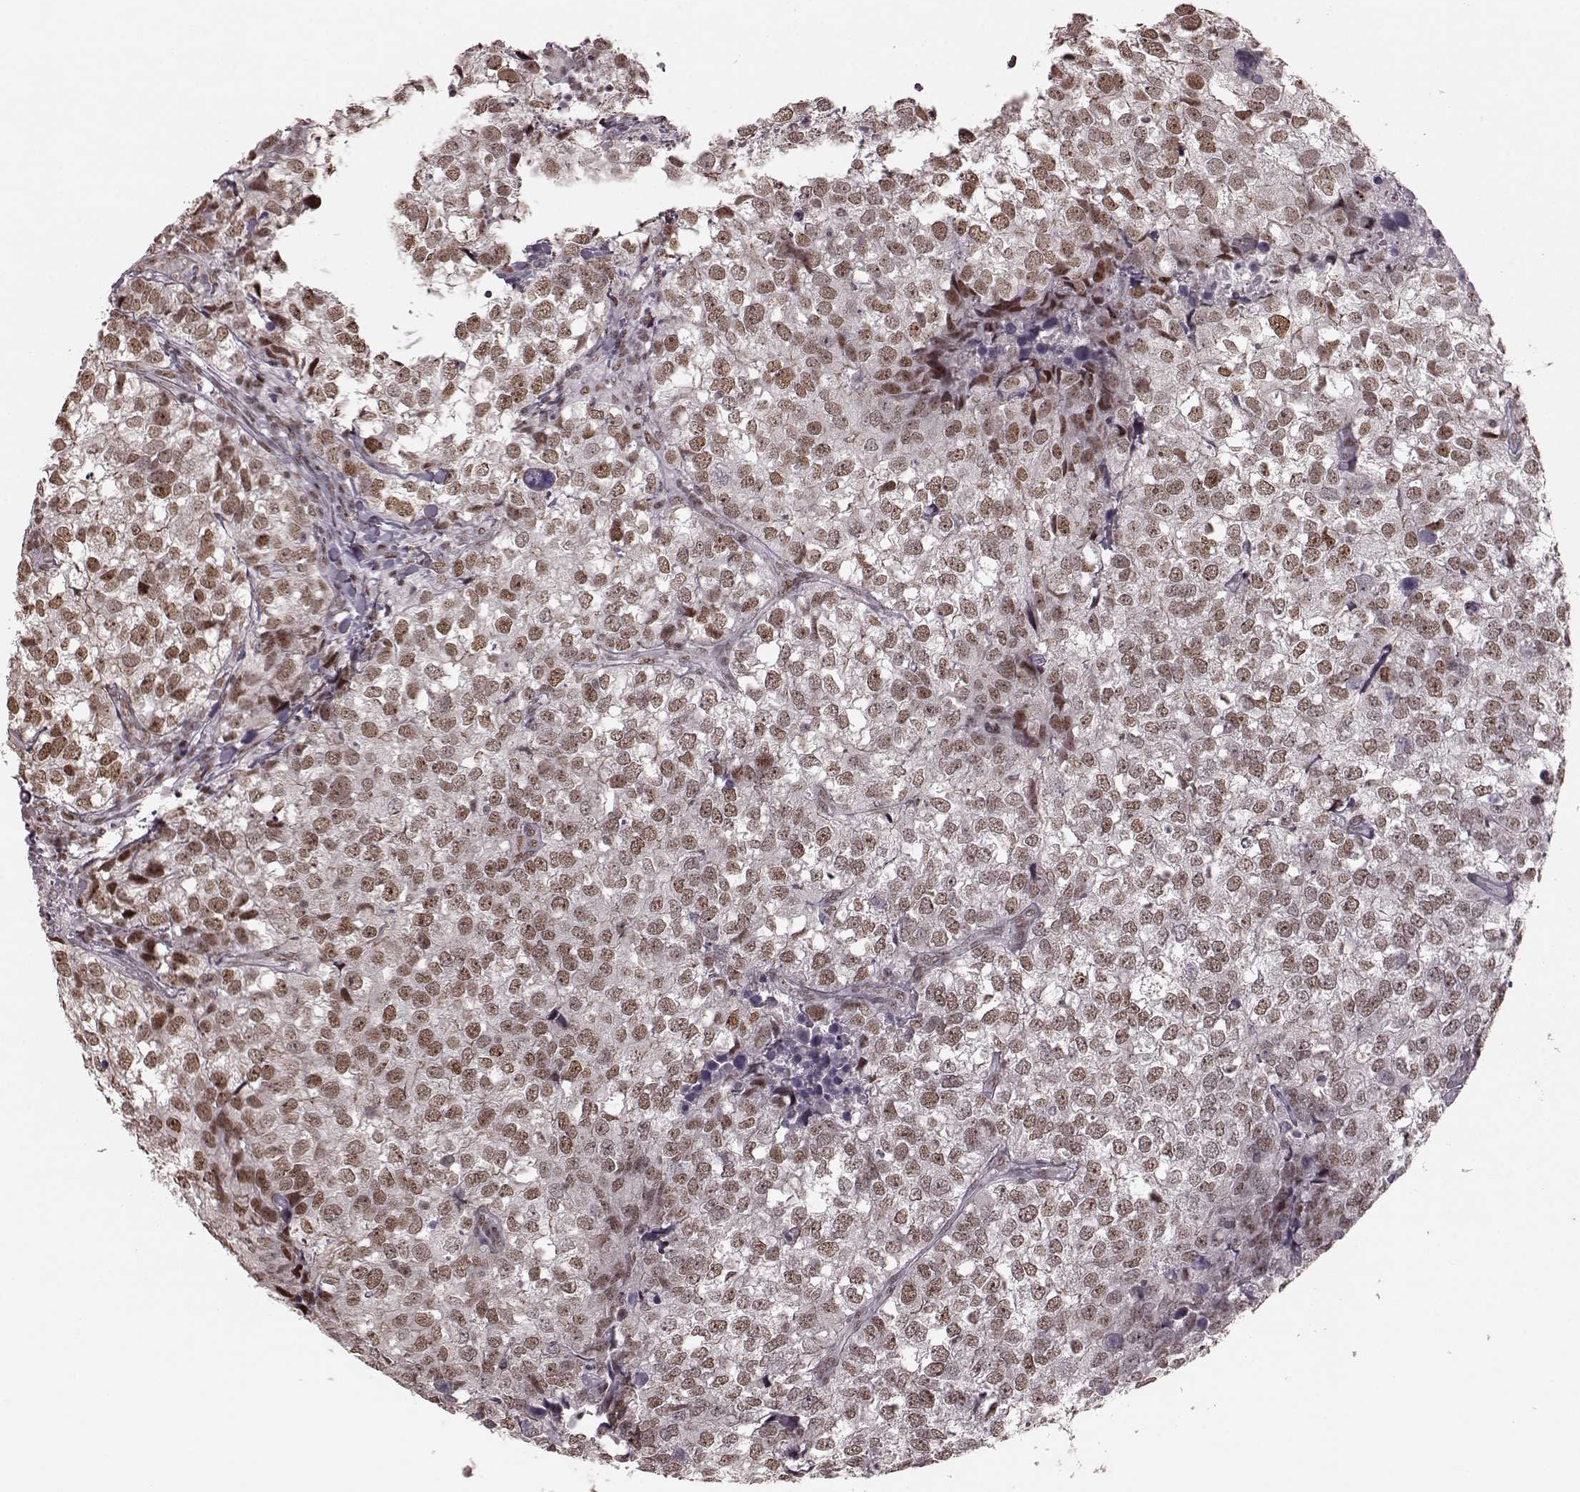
{"staining": {"intensity": "moderate", "quantity": ">75%", "location": "nuclear"}, "tissue": "breast cancer", "cell_type": "Tumor cells", "image_type": "cancer", "snomed": [{"axis": "morphology", "description": "Duct carcinoma"}, {"axis": "topography", "description": "Breast"}], "caption": "Human breast cancer stained for a protein (brown) displays moderate nuclear positive positivity in about >75% of tumor cells.", "gene": "NR2C1", "patient": {"sex": "female", "age": 30}}